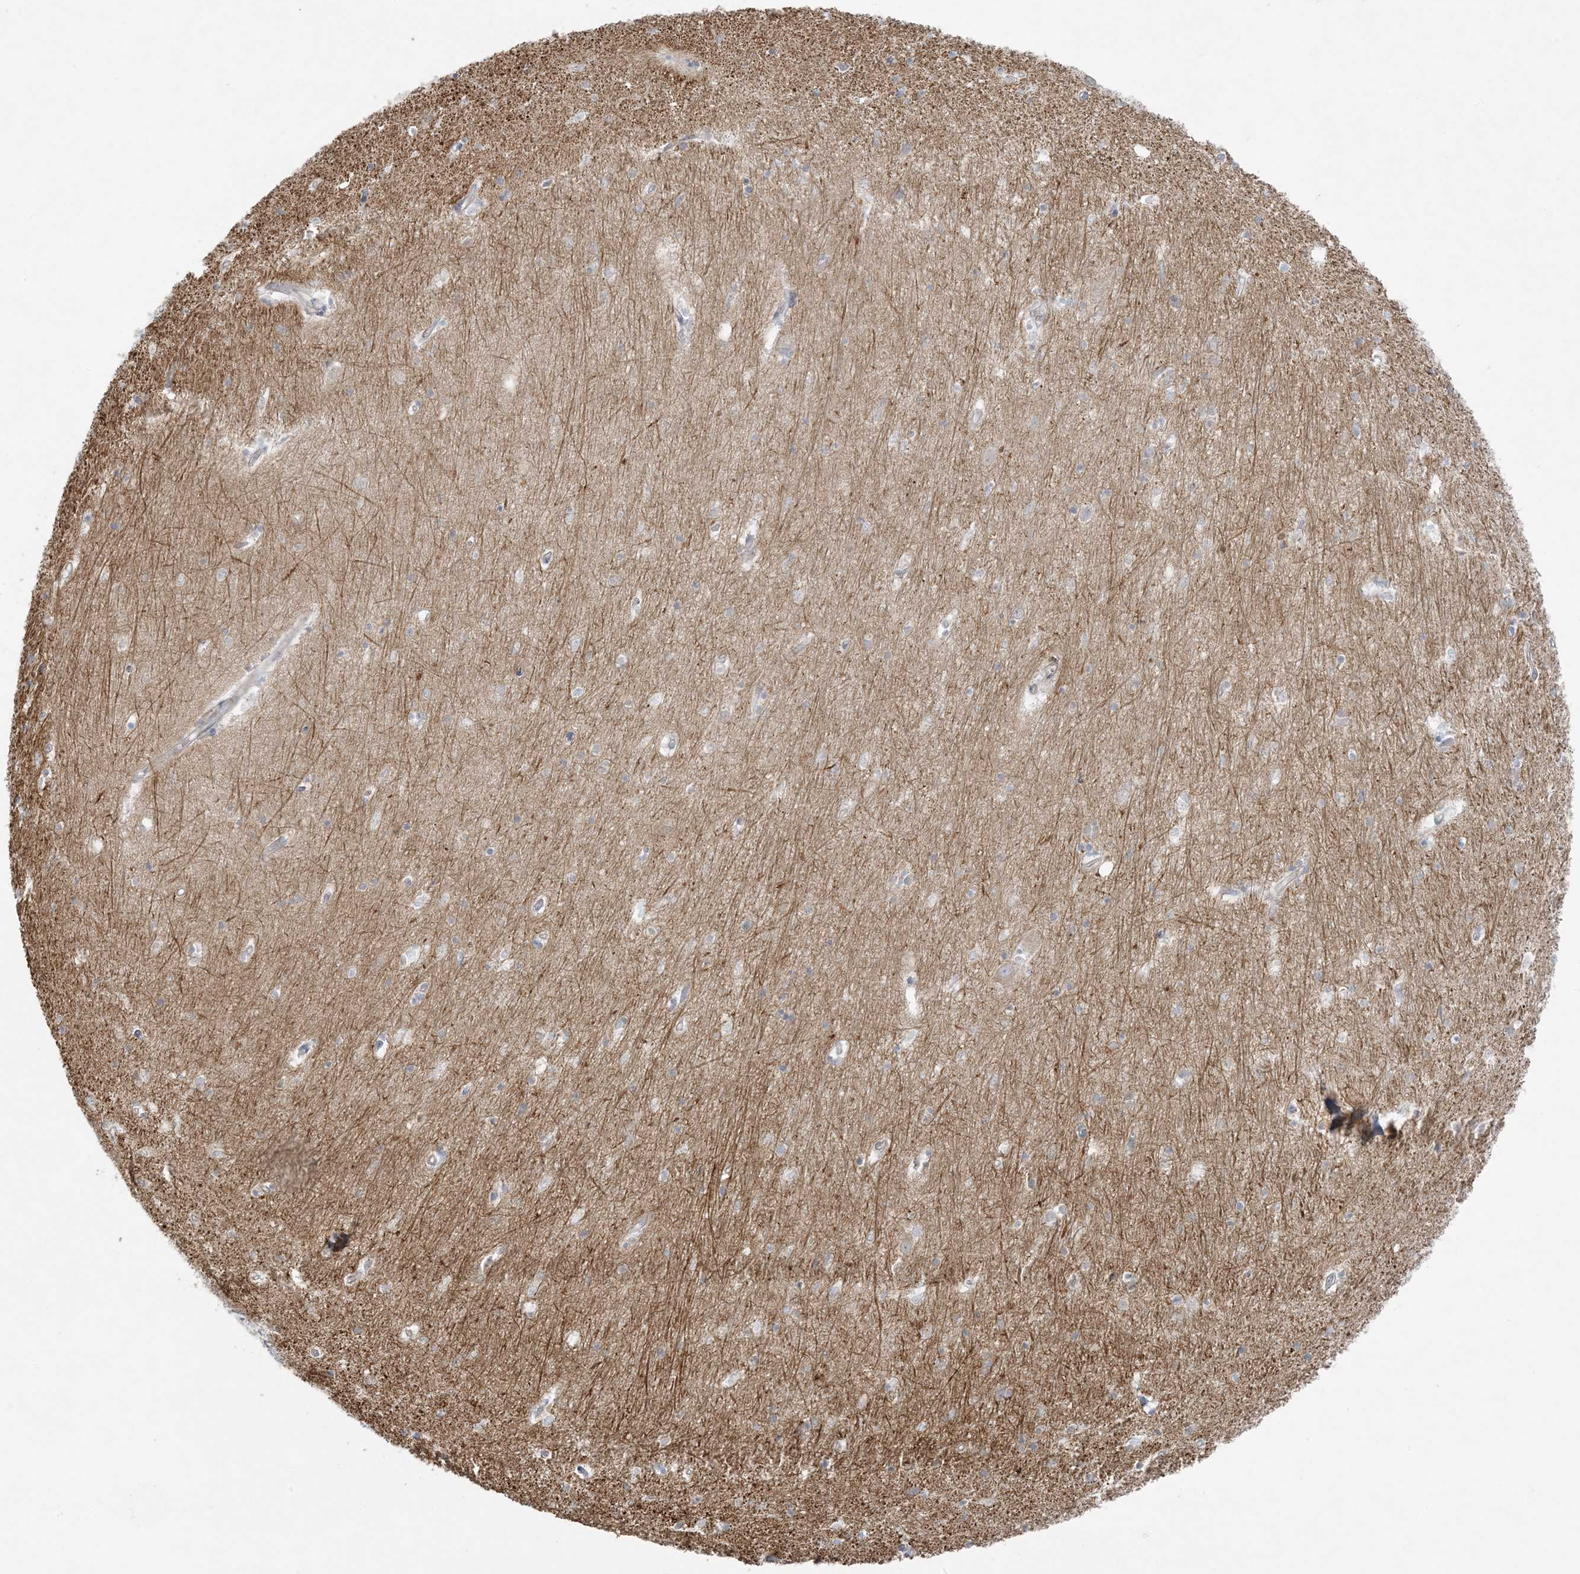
{"staining": {"intensity": "weak", "quantity": "<25%", "location": "cytoplasmic/membranous"}, "tissue": "hippocampus", "cell_type": "Glial cells", "image_type": "normal", "snomed": [{"axis": "morphology", "description": "Normal tissue, NOS"}, {"axis": "topography", "description": "Hippocampus"}], "caption": "Glial cells show no significant protein staining in normal hippocampus. The staining was performed using DAB to visualize the protein expression in brown, while the nuclei were stained in blue with hematoxylin (Magnification: 20x).", "gene": "PIK3R4", "patient": {"sex": "female", "age": 64}}